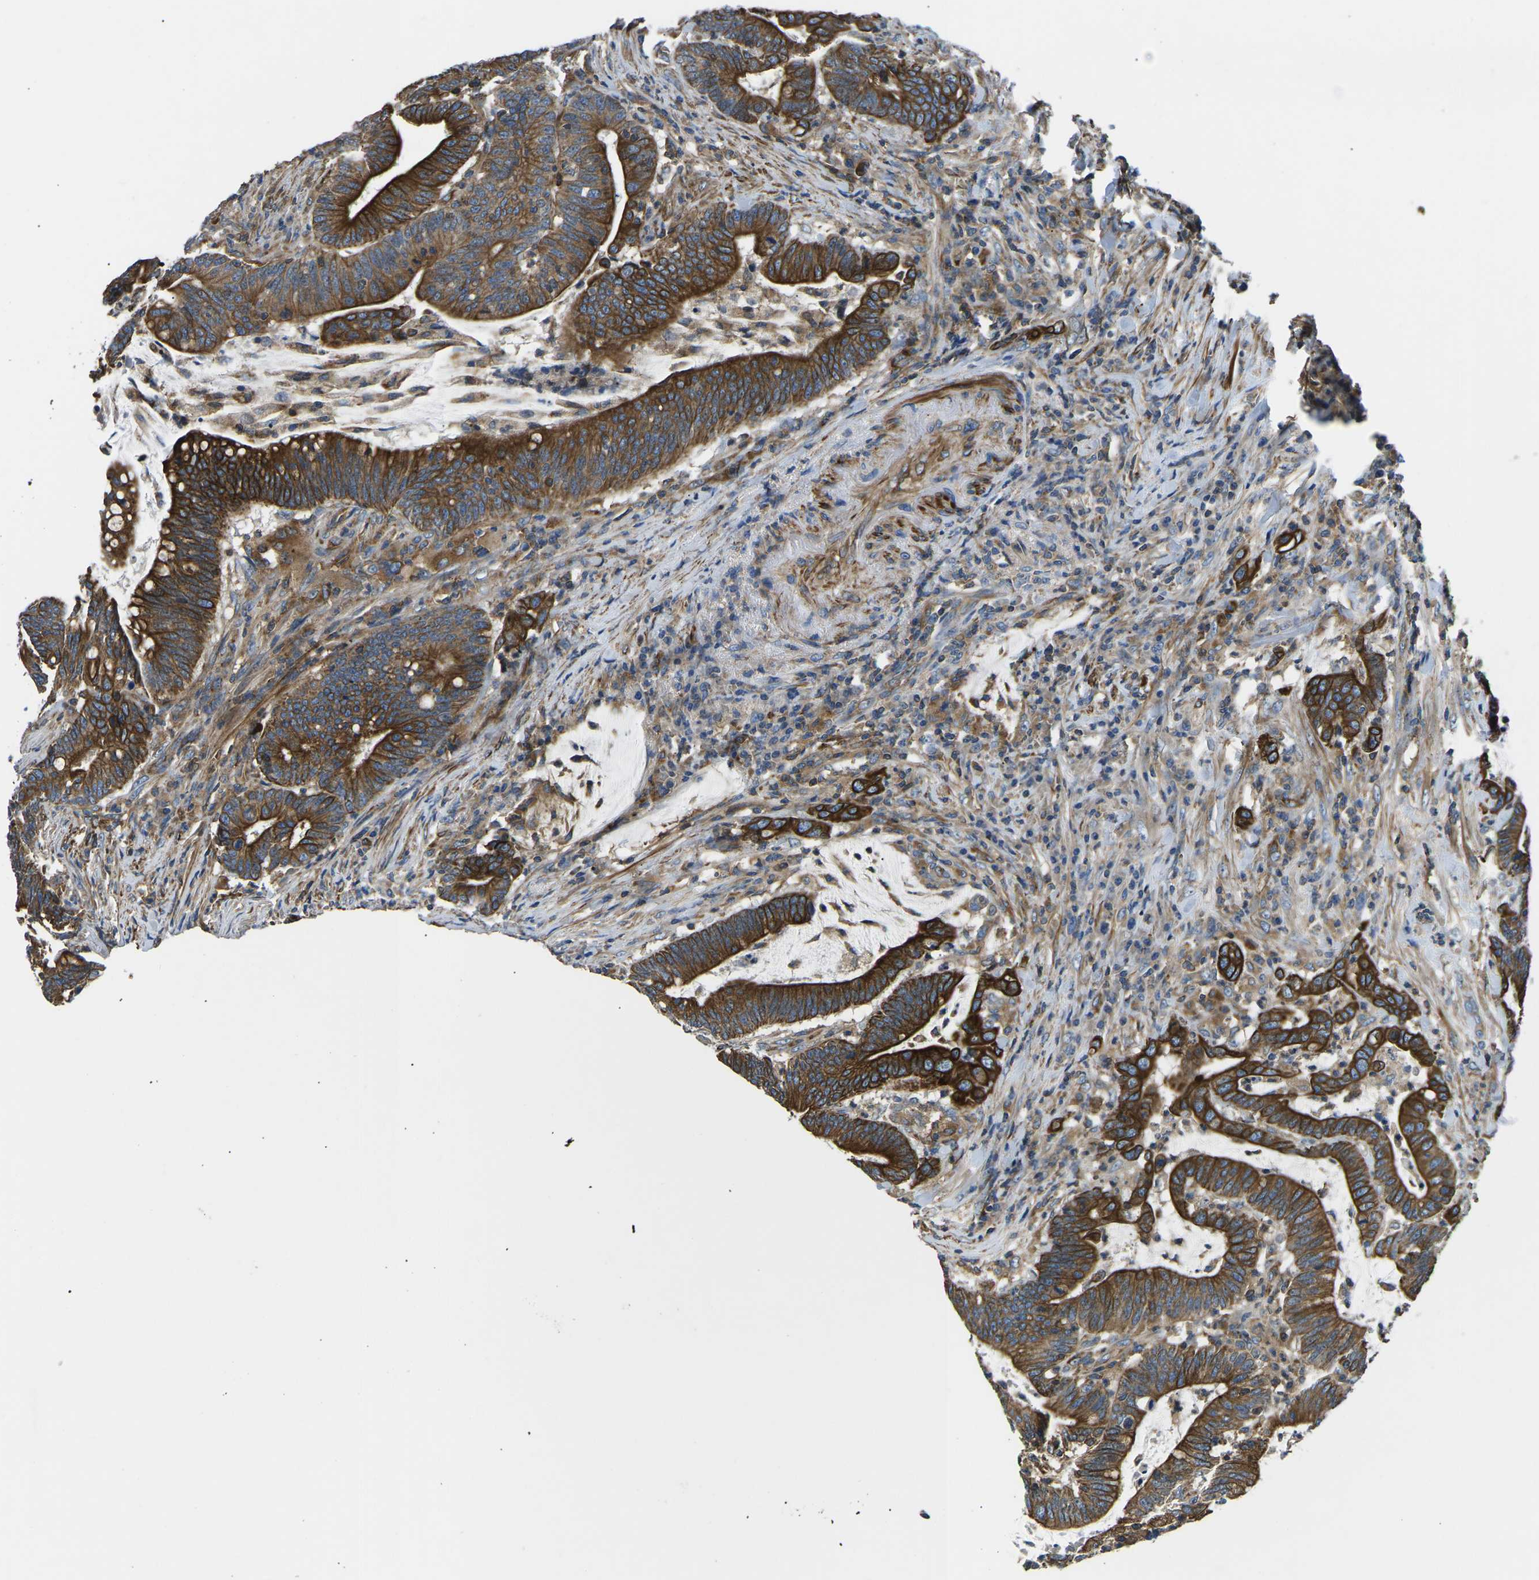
{"staining": {"intensity": "strong", "quantity": ">75%", "location": "cytoplasmic/membranous"}, "tissue": "colorectal cancer", "cell_type": "Tumor cells", "image_type": "cancer", "snomed": [{"axis": "morphology", "description": "Normal tissue, NOS"}, {"axis": "morphology", "description": "Adenocarcinoma, NOS"}, {"axis": "topography", "description": "Colon"}], "caption": "Adenocarcinoma (colorectal) tissue shows strong cytoplasmic/membranous expression in about >75% of tumor cells (DAB IHC with brightfield microscopy, high magnification).", "gene": "KCNJ15", "patient": {"sex": "female", "age": 66}}